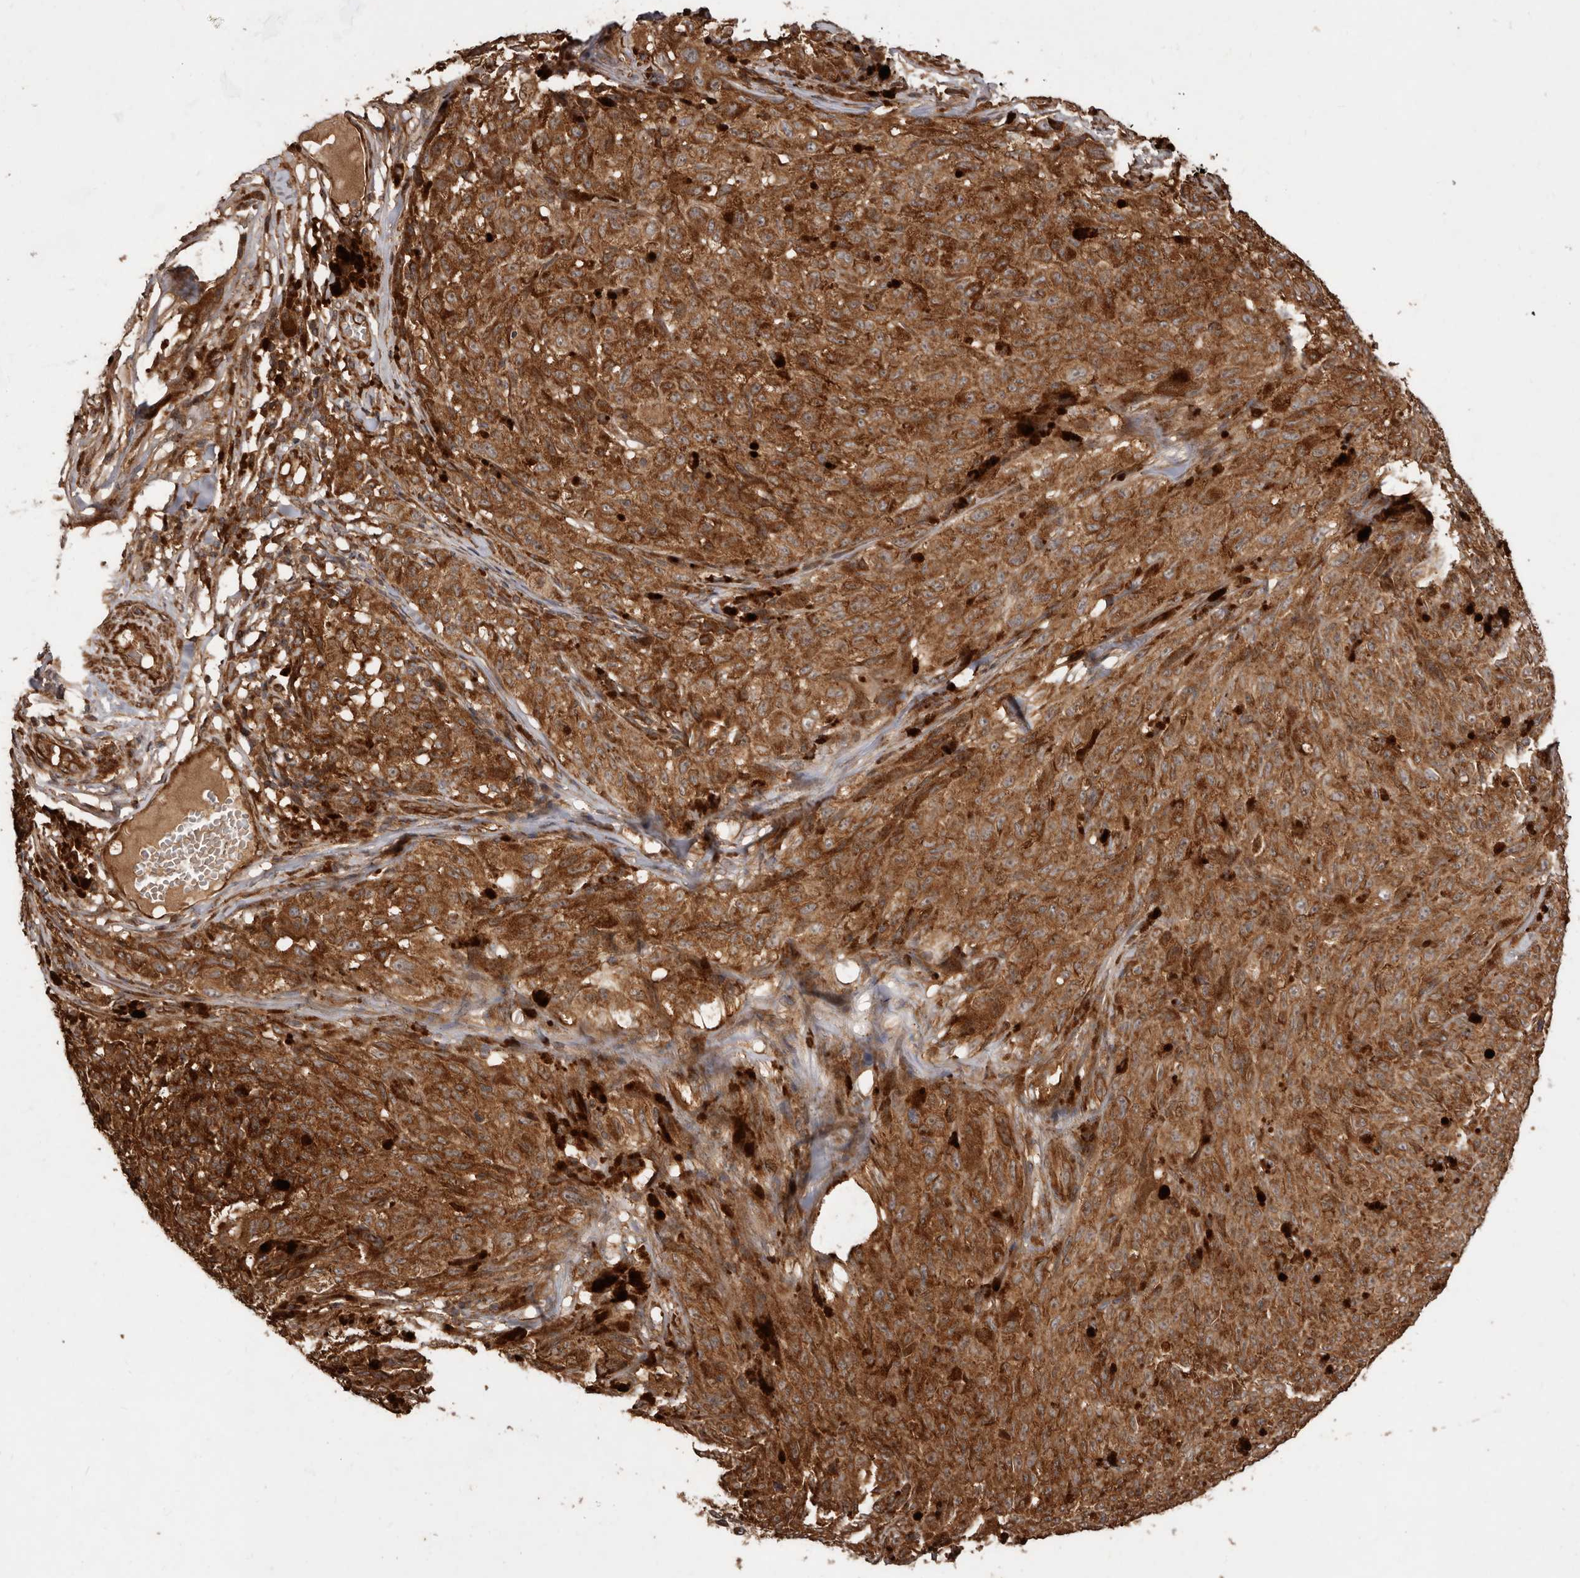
{"staining": {"intensity": "moderate", "quantity": ">75%", "location": "cytoplasmic/membranous"}, "tissue": "melanoma", "cell_type": "Tumor cells", "image_type": "cancer", "snomed": [{"axis": "morphology", "description": "Malignant melanoma, NOS"}, {"axis": "topography", "description": "Skin"}], "caption": "A micrograph of melanoma stained for a protein exhibits moderate cytoplasmic/membranous brown staining in tumor cells.", "gene": "STK36", "patient": {"sex": "female", "age": 82}}